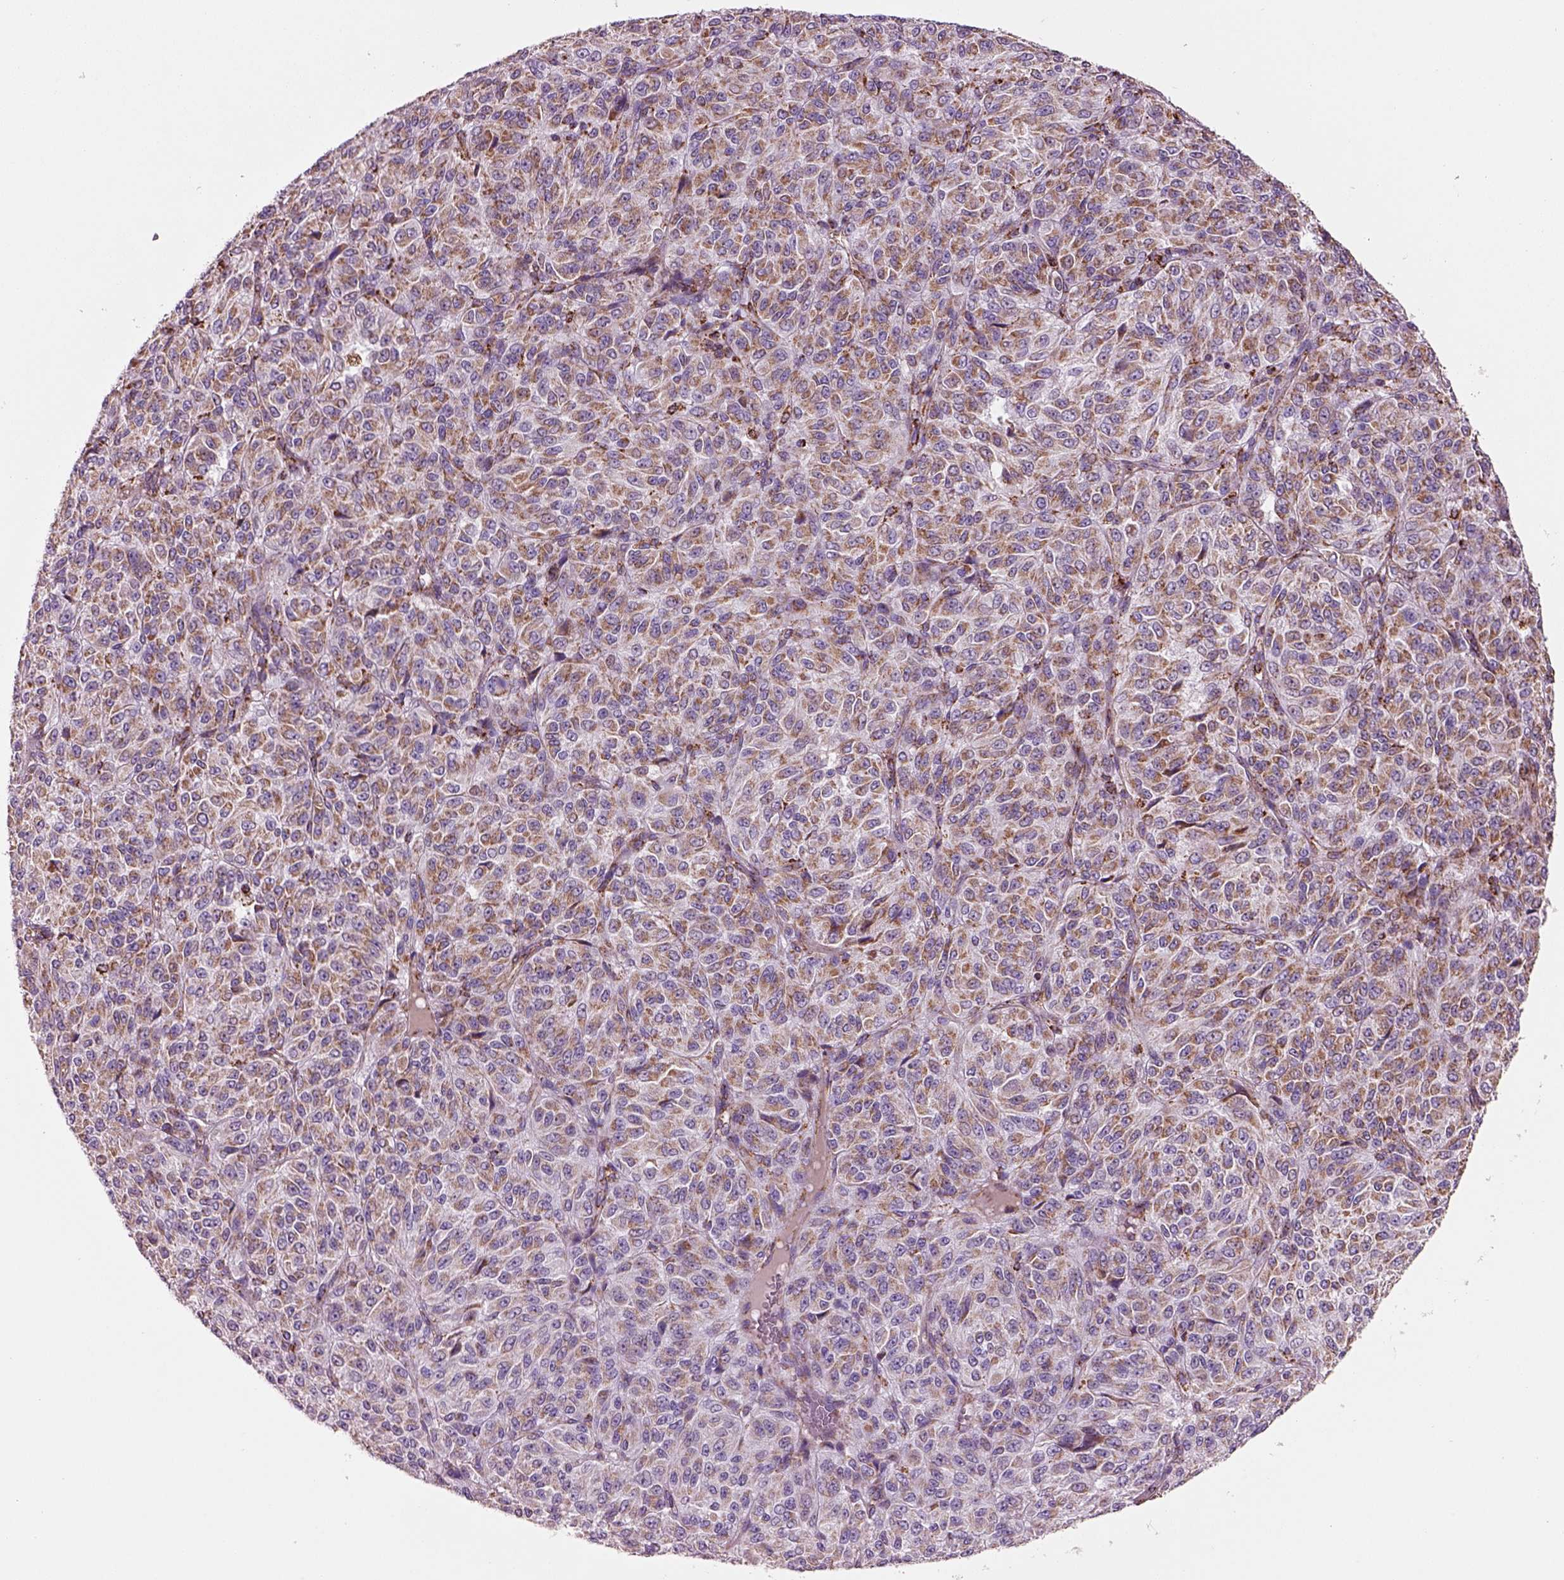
{"staining": {"intensity": "moderate", "quantity": ">75%", "location": "cytoplasmic/membranous"}, "tissue": "melanoma", "cell_type": "Tumor cells", "image_type": "cancer", "snomed": [{"axis": "morphology", "description": "Malignant melanoma, Metastatic site"}, {"axis": "topography", "description": "Brain"}], "caption": "There is medium levels of moderate cytoplasmic/membranous positivity in tumor cells of malignant melanoma (metastatic site), as demonstrated by immunohistochemical staining (brown color).", "gene": "SLC25A24", "patient": {"sex": "female", "age": 56}}